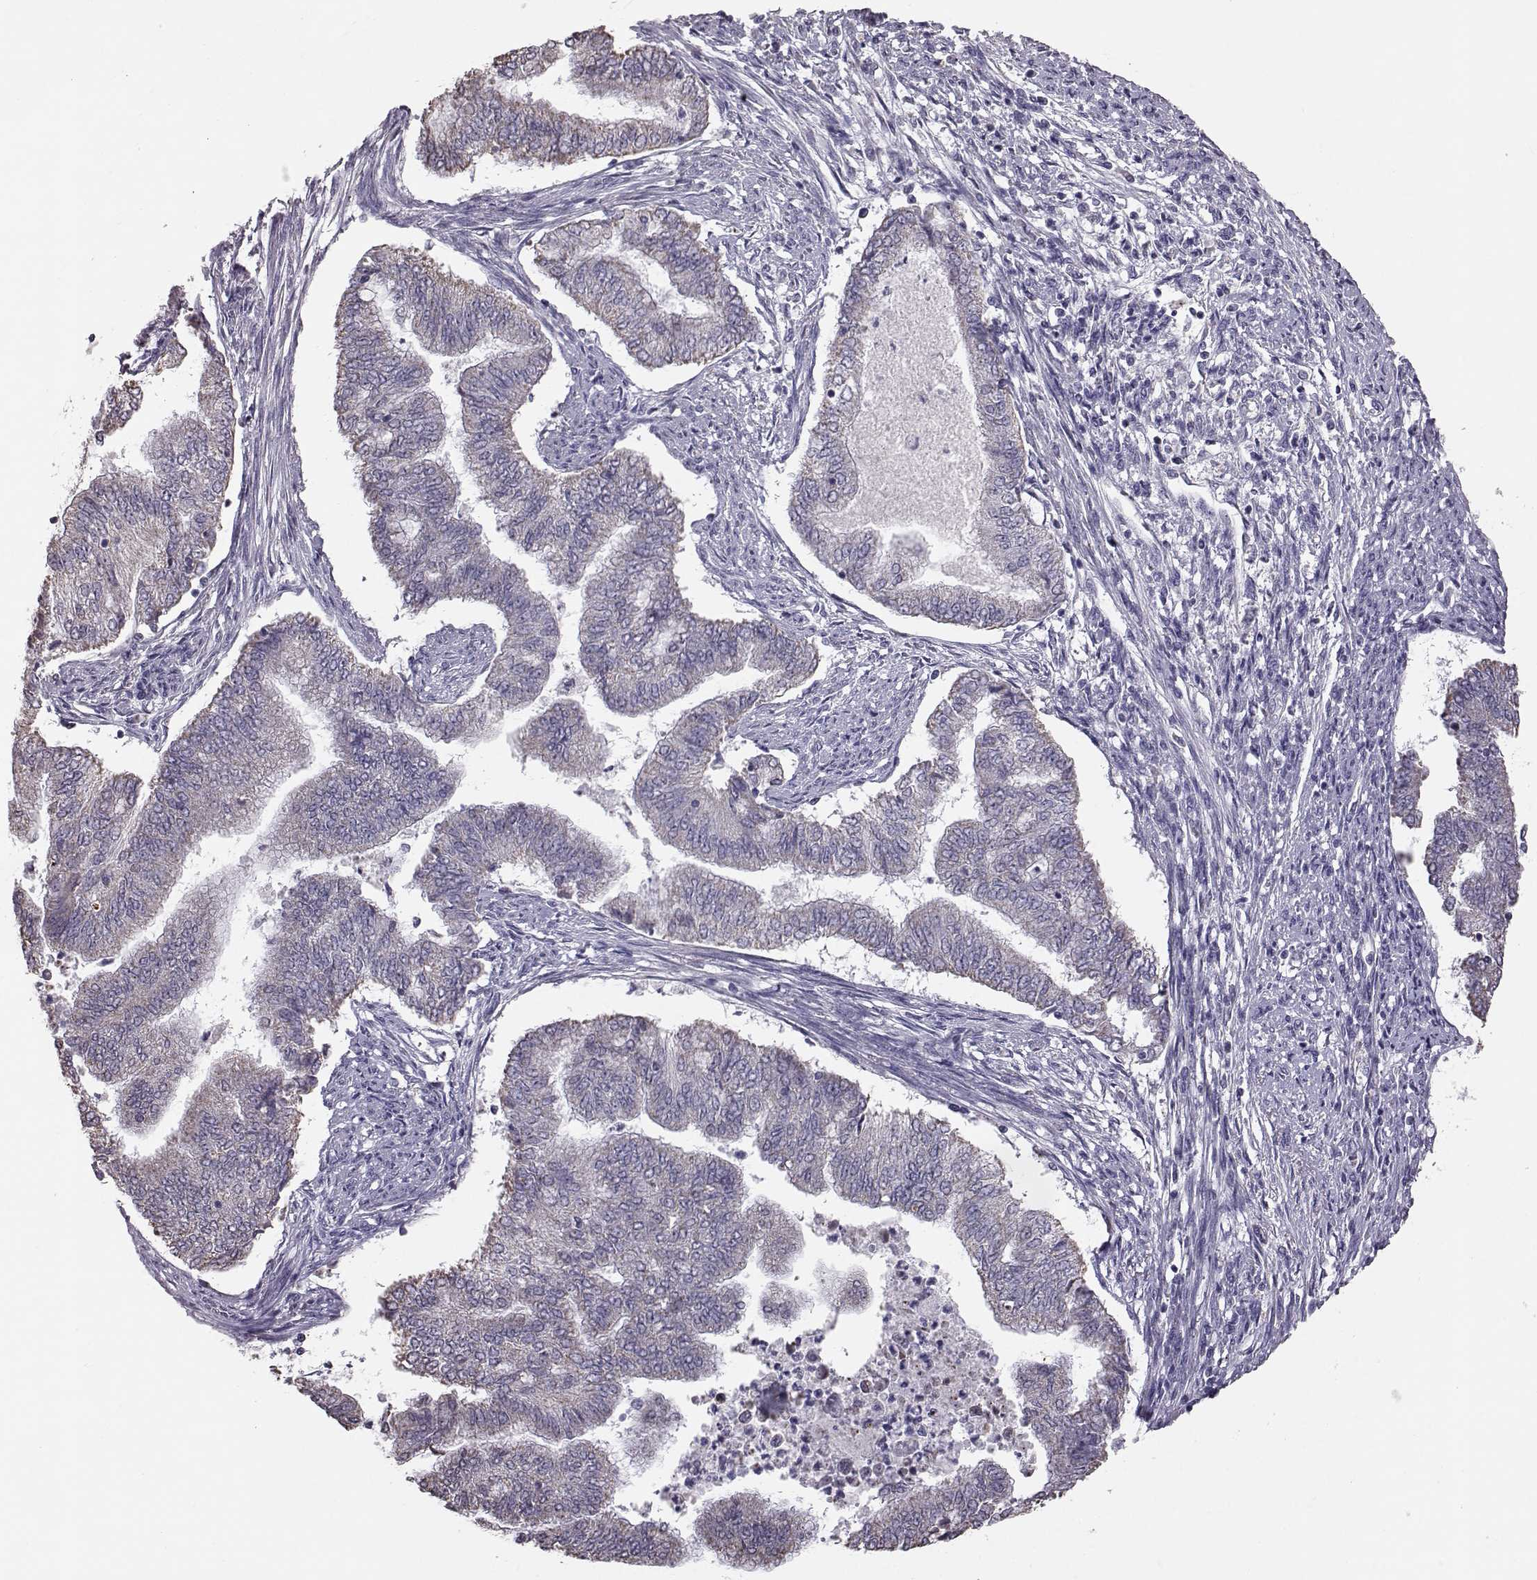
{"staining": {"intensity": "weak", "quantity": "<25%", "location": "cytoplasmic/membranous"}, "tissue": "endometrial cancer", "cell_type": "Tumor cells", "image_type": "cancer", "snomed": [{"axis": "morphology", "description": "Adenocarcinoma, NOS"}, {"axis": "topography", "description": "Endometrium"}], "caption": "Tumor cells show no significant protein staining in endometrial cancer (adenocarcinoma).", "gene": "ALDH3A1", "patient": {"sex": "female", "age": 65}}